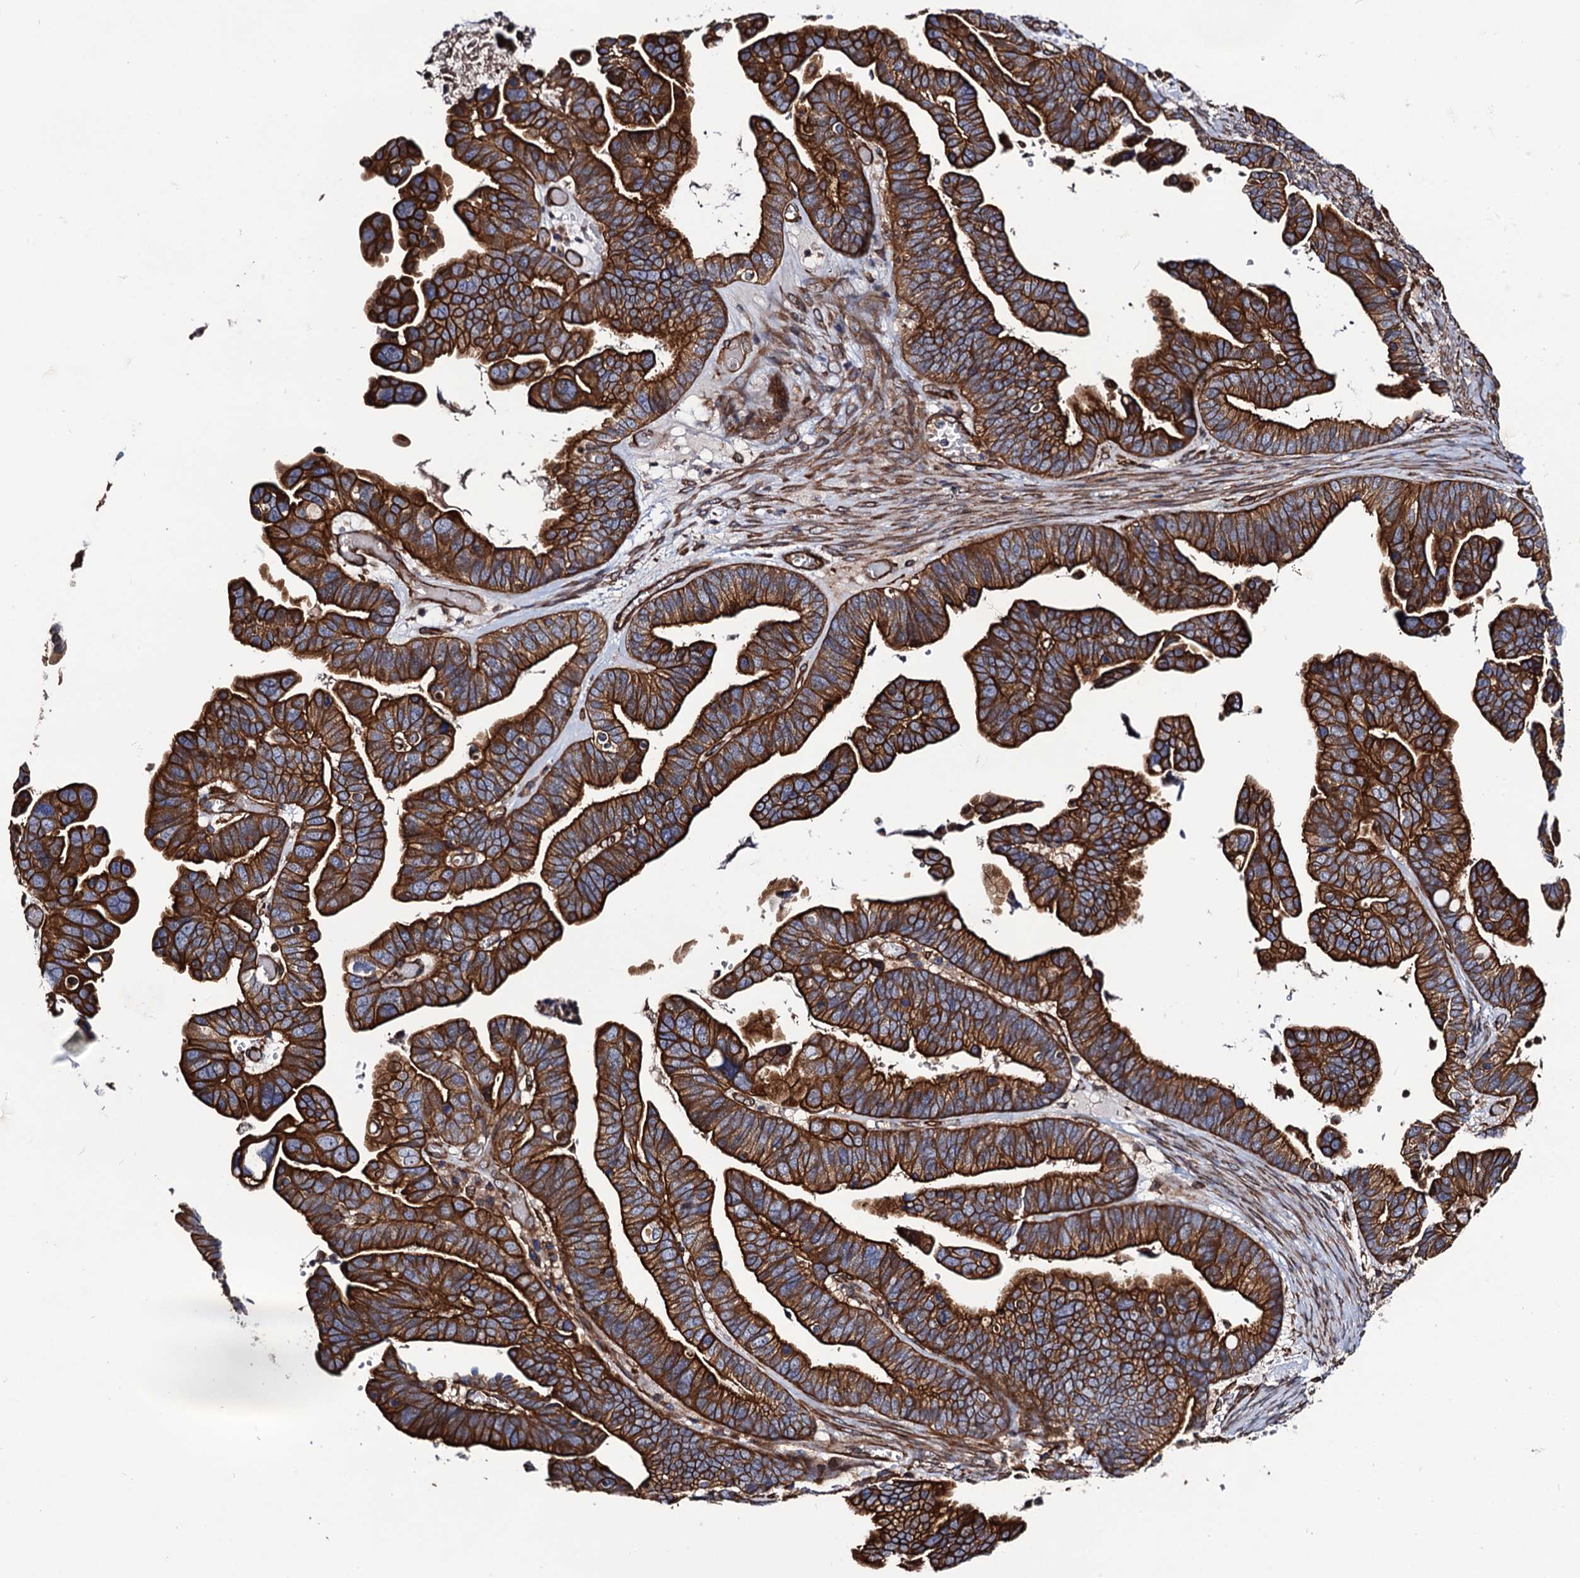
{"staining": {"intensity": "strong", "quantity": ">75%", "location": "cytoplasmic/membranous"}, "tissue": "ovarian cancer", "cell_type": "Tumor cells", "image_type": "cancer", "snomed": [{"axis": "morphology", "description": "Cystadenocarcinoma, serous, NOS"}, {"axis": "topography", "description": "Ovary"}], "caption": "This photomicrograph displays serous cystadenocarcinoma (ovarian) stained with immunohistochemistry to label a protein in brown. The cytoplasmic/membranous of tumor cells show strong positivity for the protein. Nuclei are counter-stained blue.", "gene": "CIP2A", "patient": {"sex": "female", "age": 56}}